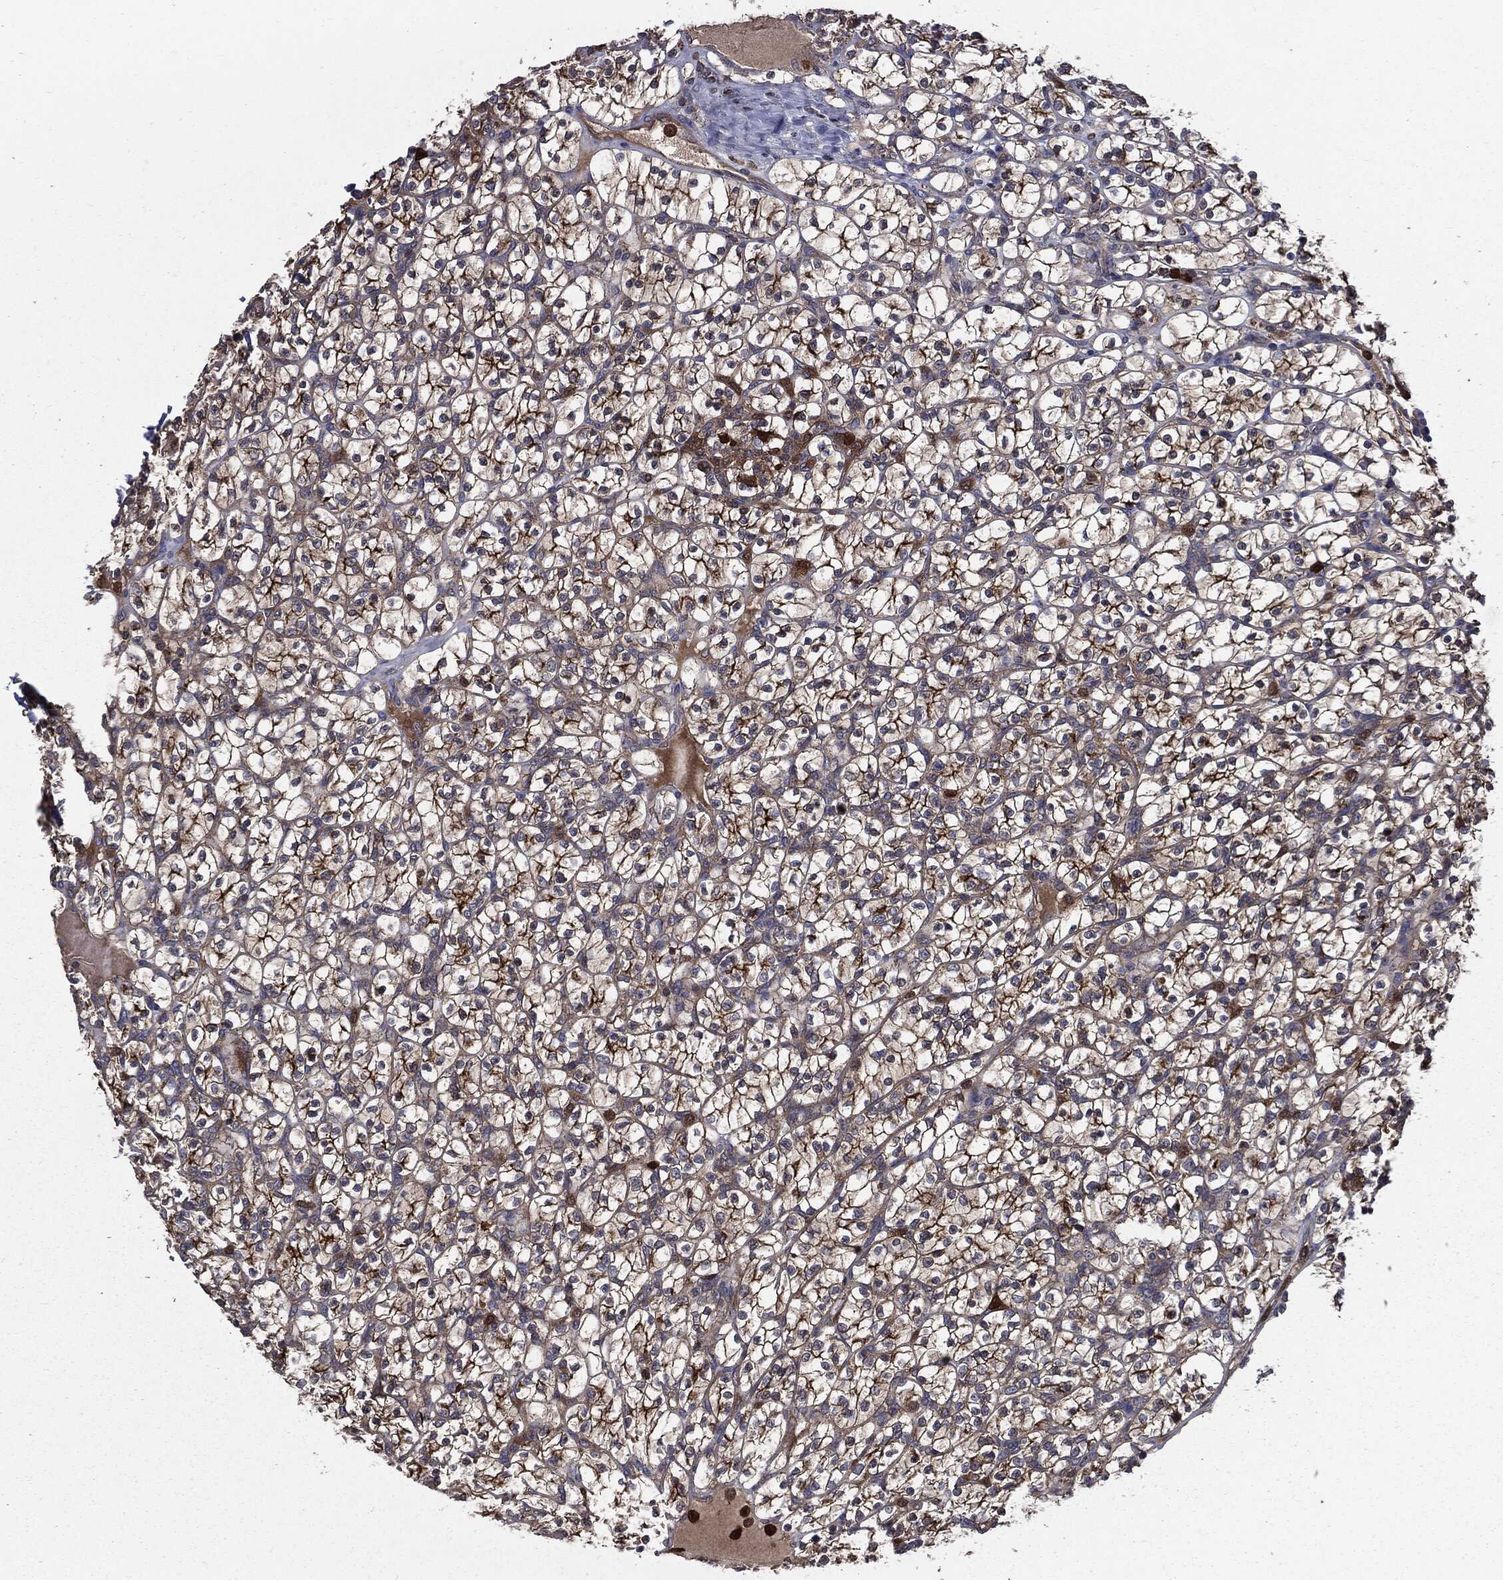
{"staining": {"intensity": "strong", "quantity": "25%-75%", "location": "cytoplasmic/membranous"}, "tissue": "renal cancer", "cell_type": "Tumor cells", "image_type": "cancer", "snomed": [{"axis": "morphology", "description": "Adenocarcinoma, NOS"}, {"axis": "topography", "description": "Kidney"}], "caption": "Human adenocarcinoma (renal) stained with a brown dye reveals strong cytoplasmic/membranous positive staining in about 25%-75% of tumor cells.", "gene": "PDCD6IP", "patient": {"sex": "female", "age": 89}}